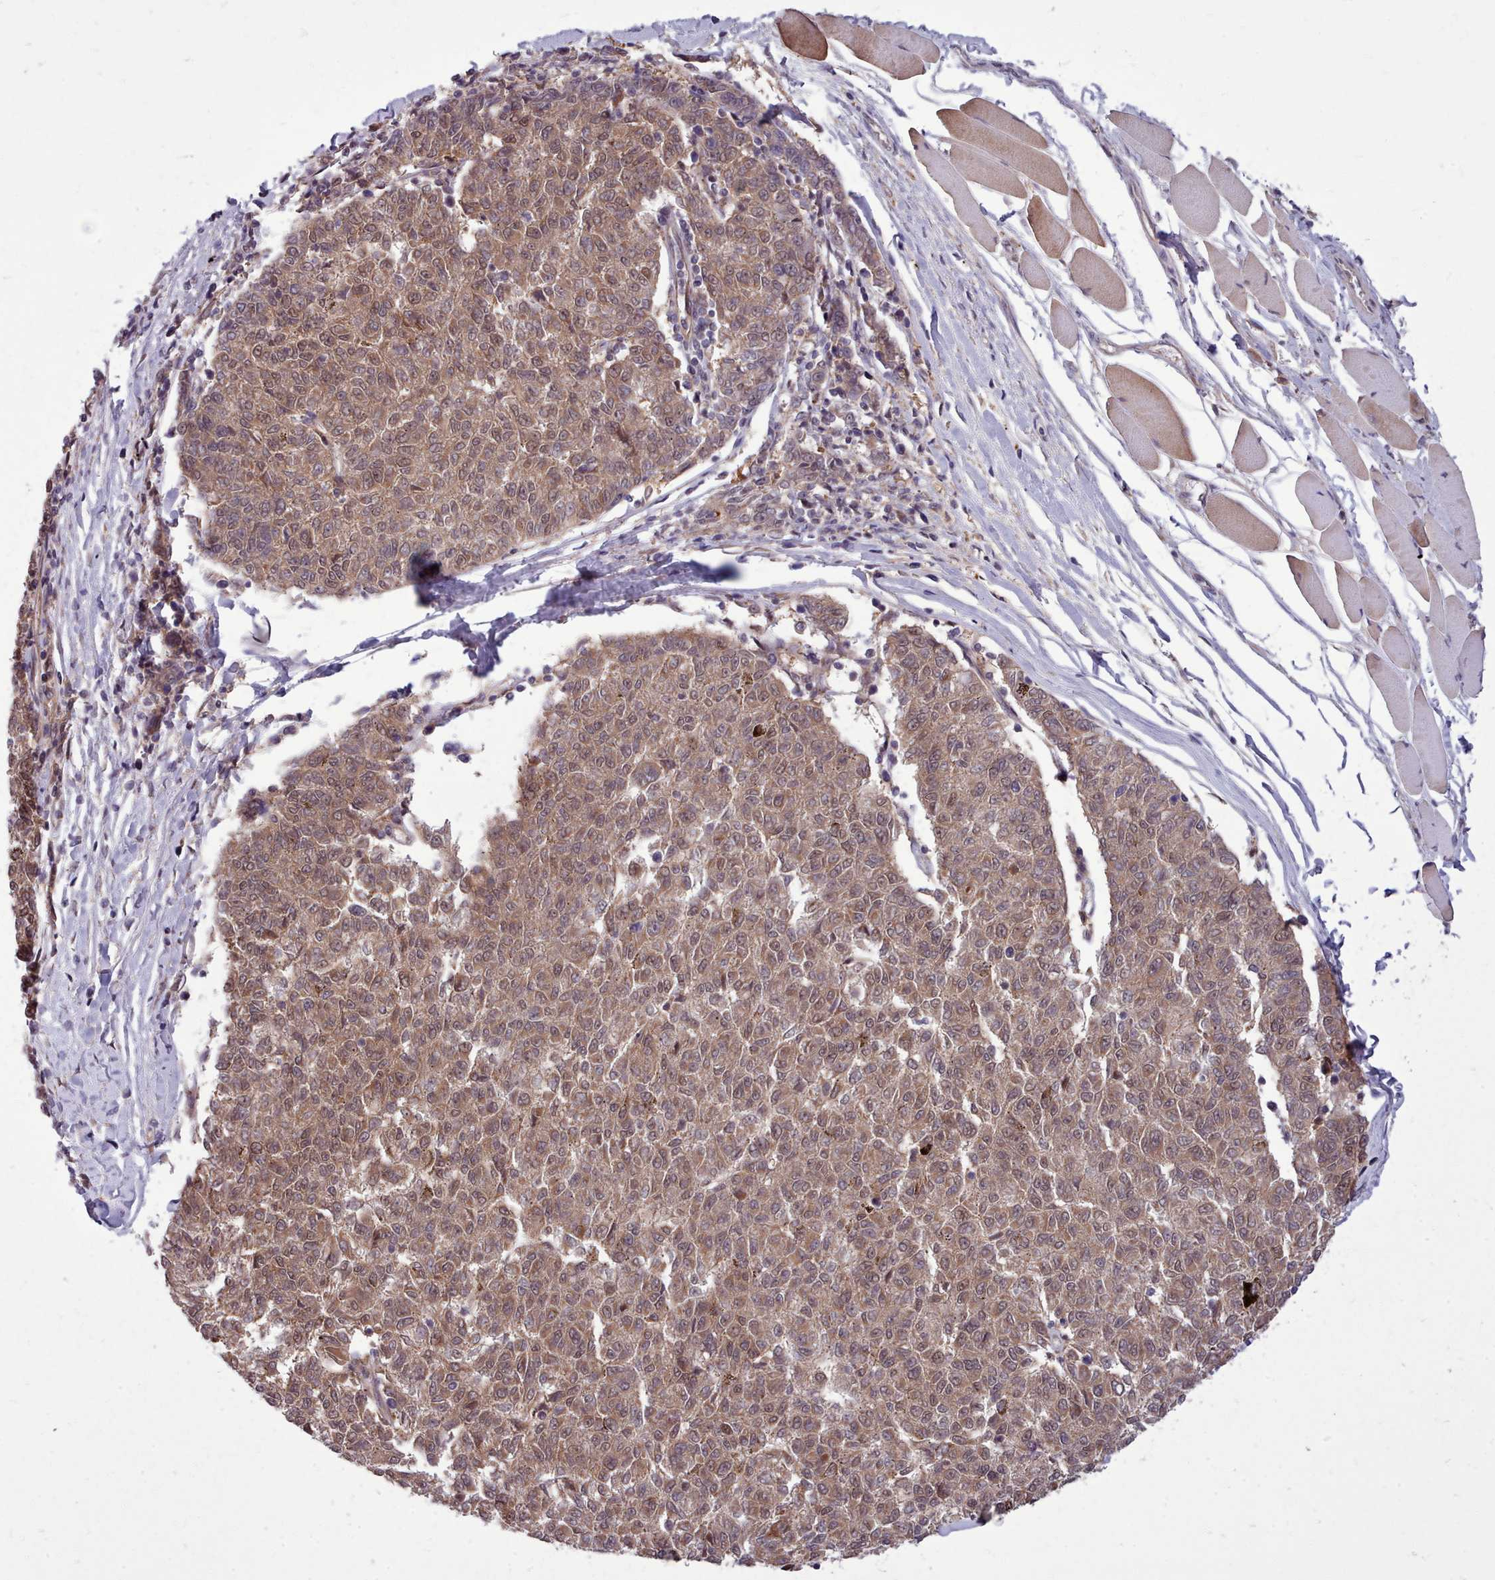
{"staining": {"intensity": "weak", "quantity": ">75%", "location": "cytoplasmic/membranous,nuclear"}, "tissue": "melanoma", "cell_type": "Tumor cells", "image_type": "cancer", "snomed": [{"axis": "morphology", "description": "Malignant melanoma, NOS"}, {"axis": "topography", "description": "Skin"}], "caption": "The image demonstrates staining of melanoma, revealing weak cytoplasmic/membranous and nuclear protein expression (brown color) within tumor cells. Using DAB (3,3'-diaminobenzidine) (brown) and hematoxylin (blue) stains, captured at high magnification using brightfield microscopy.", "gene": "AHCY", "patient": {"sex": "female", "age": 72}}